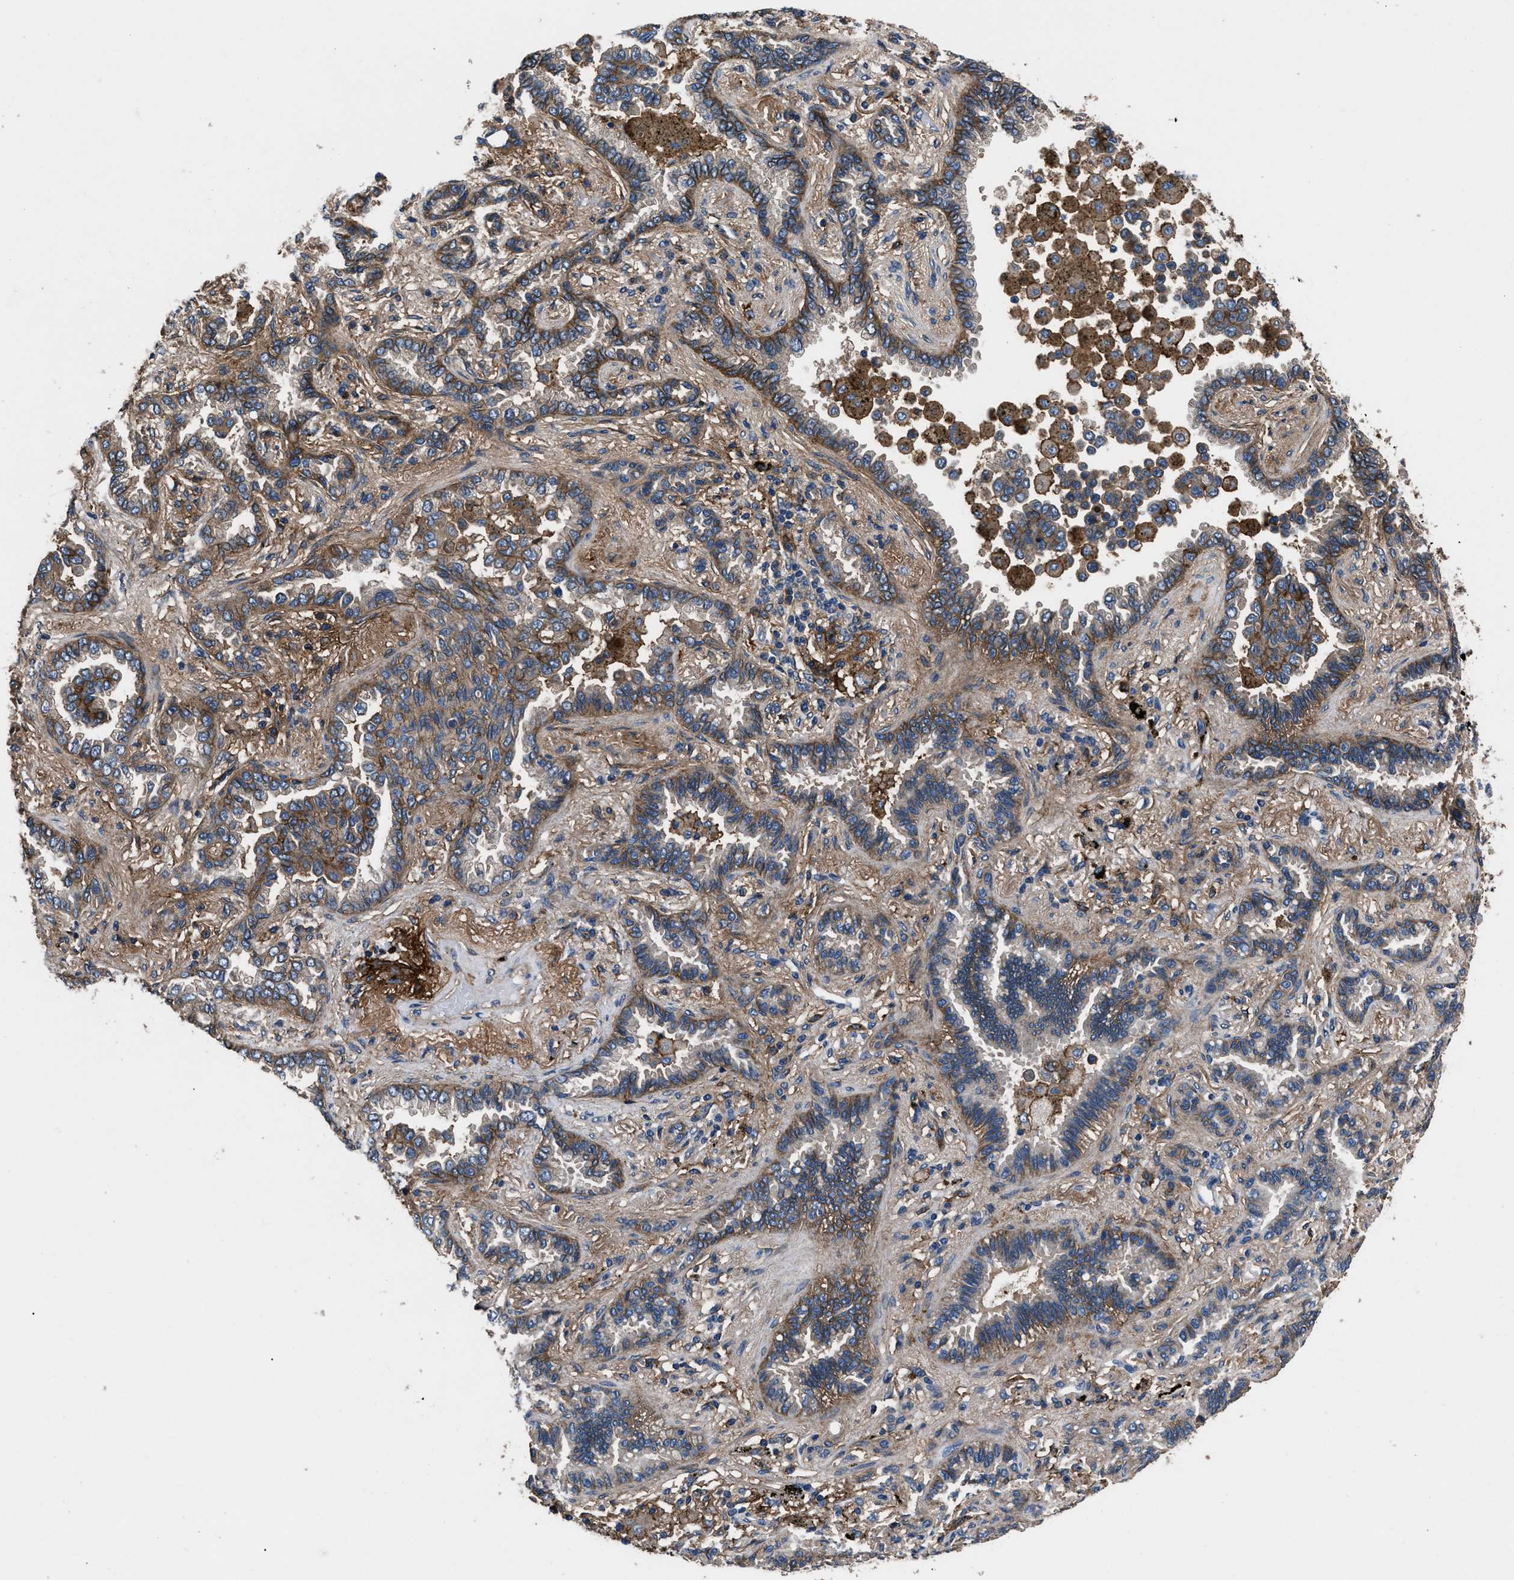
{"staining": {"intensity": "moderate", "quantity": ">75%", "location": "cytoplasmic/membranous"}, "tissue": "lung cancer", "cell_type": "Tumor cells", "image_type": "cancer", "snomed": [{"axis": "morphology", "description": "Normal tissue, NOS"}, {"axis": "morphology", "description": "Adenocarcinoma, NOS"}, {"axis": "topography", "description": "Lung"}], "caption": "Immunohistochemistry (IHC) of human adenocarcinoma (lung) exhibits medium levels of moderate cytoplasmic/membranous expression in about >75% of tumor cells.", "gene": "CD276", "patient": {"sex": "male", "age": 59}}